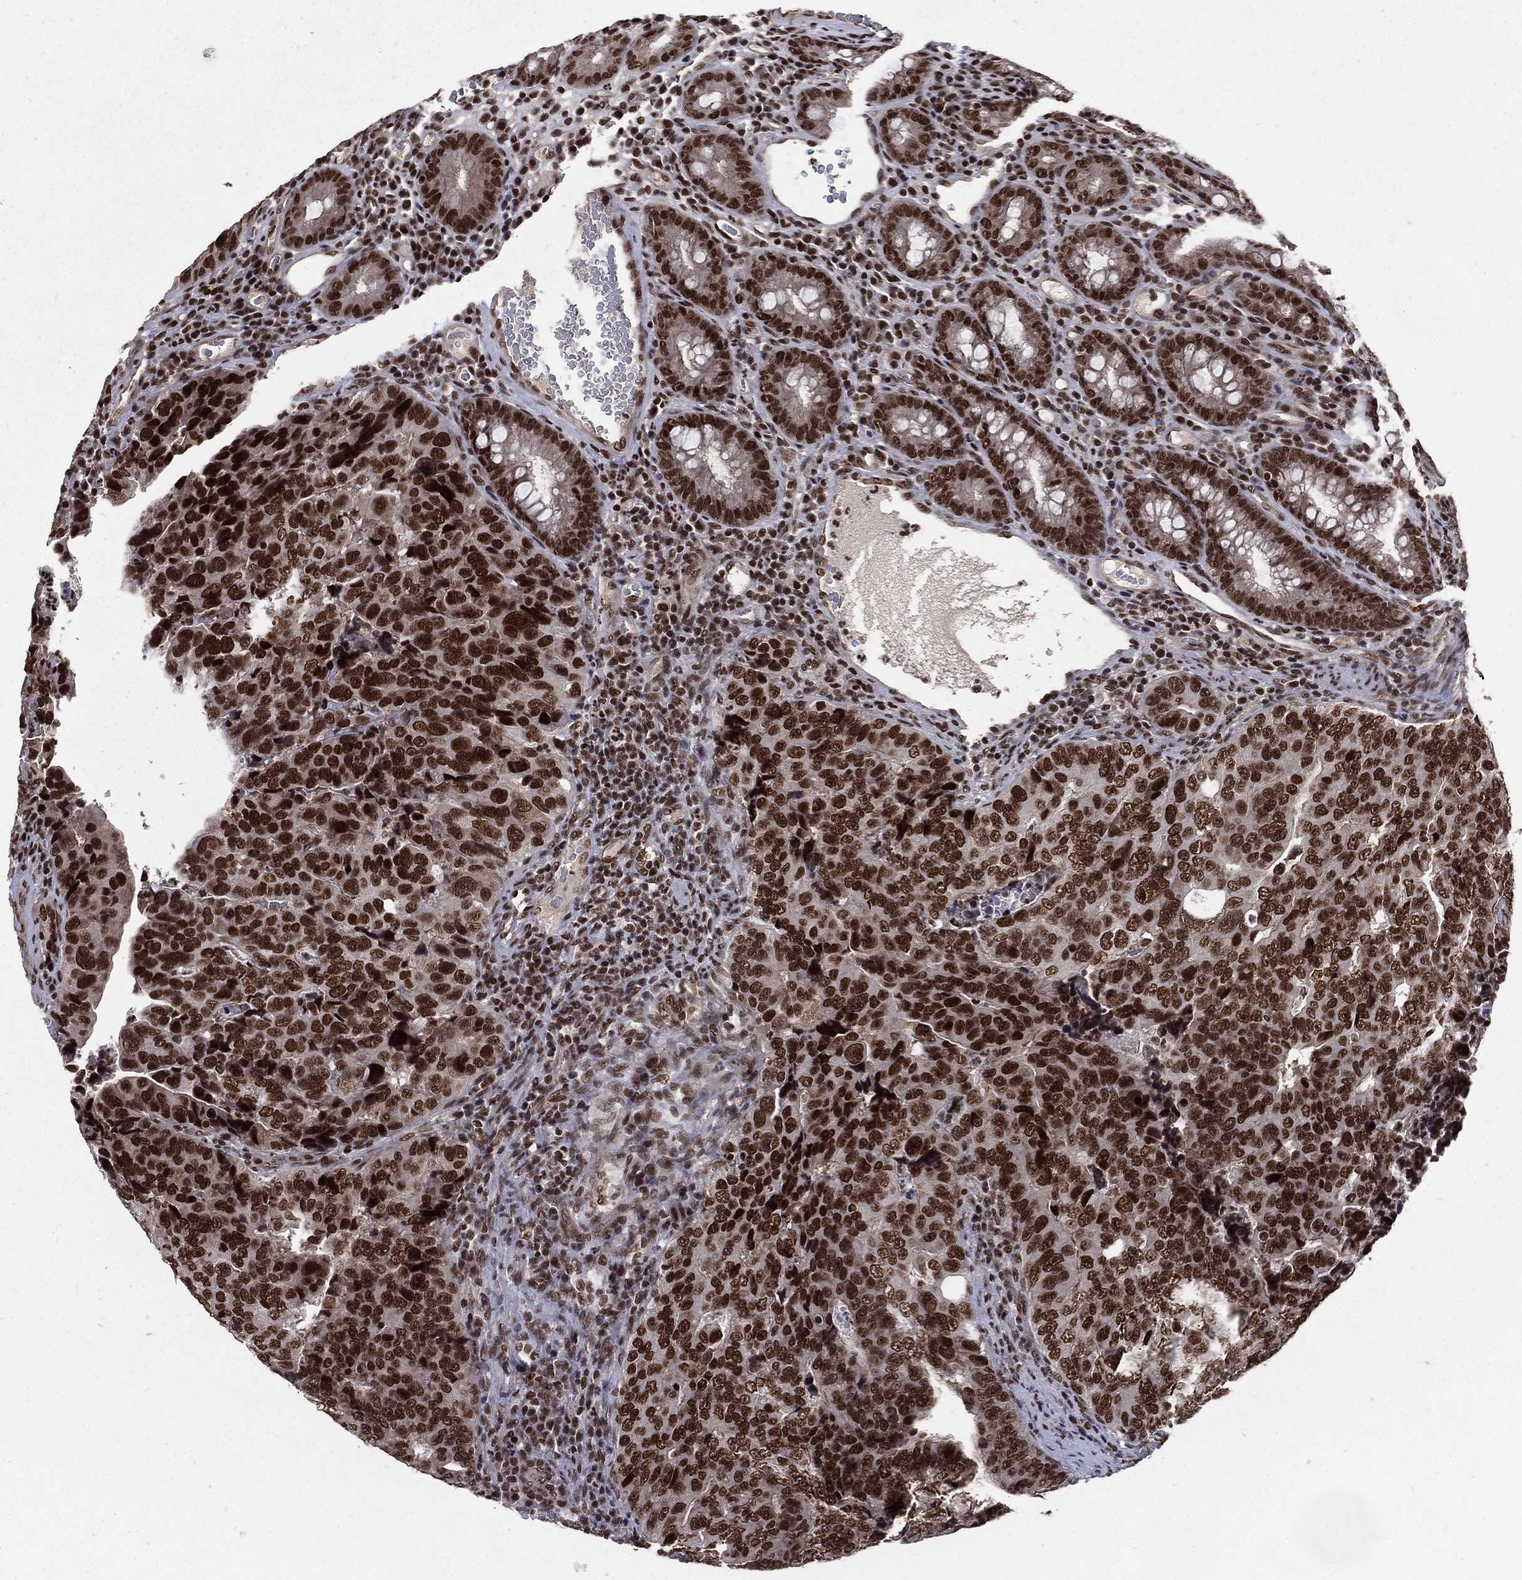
{"staining": {"intensity": "strong", "quantity": ">75%", "location": "nuclear"}, "tissue": "colorectal cancer", "cell_type": "Tumor cells", "image_type": "cancer", "snomed": [{"axis": "morphology", "description": "Adenocarcinoma, NOS"}, {"axis": "topography", "description": "Colon"}], "caption": "IHC (DAB (3,3'-diaminobenzidine)) staining of human colorectal adenocarcinoma shows strong nuclear protein positivity in approximately >75% of tumor cells.", "gene": "SMC3", "patient": {"sex": "female", "age": 72}}